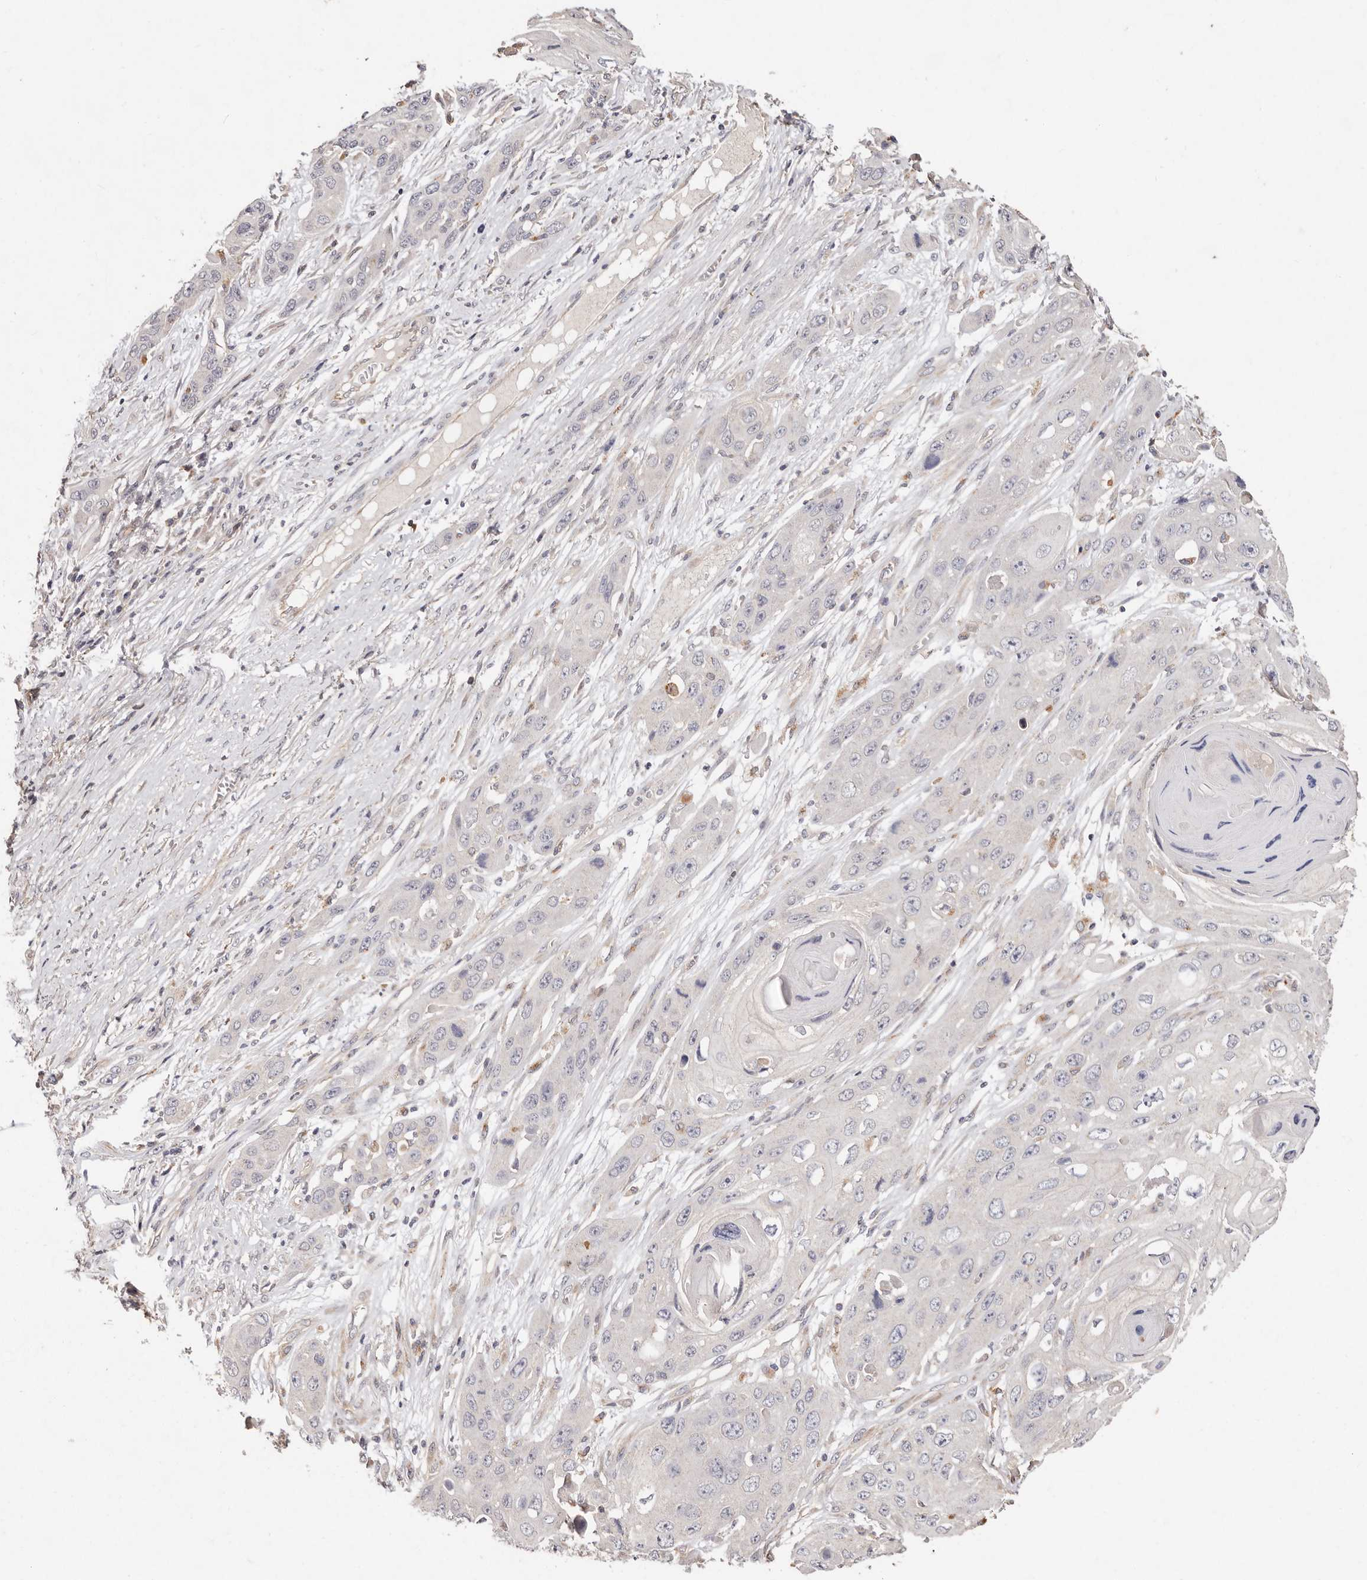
{"staining": {"intensity": "negative", "quantity": "none", "location": "none"}, "tissue": "skin cancer", "cell_type": "Tumor cells", "image_type": "cancer", "snomed": [{"axis": "morphology", "description": "Squamous cell carcinoma, NOS"}, {"axis": "topography", "description": "Skin"}], "caption": "Tumor cells are negative for protein expression in human skin squamous cell carcinoma. (DAB (3,3'-diaminobenzidine) immunohistochemistry (IHC) visualized using brightfield microscopy, high magnification).", "gene": "THBS3", "patient": {"sex": "male", "age": 55}}